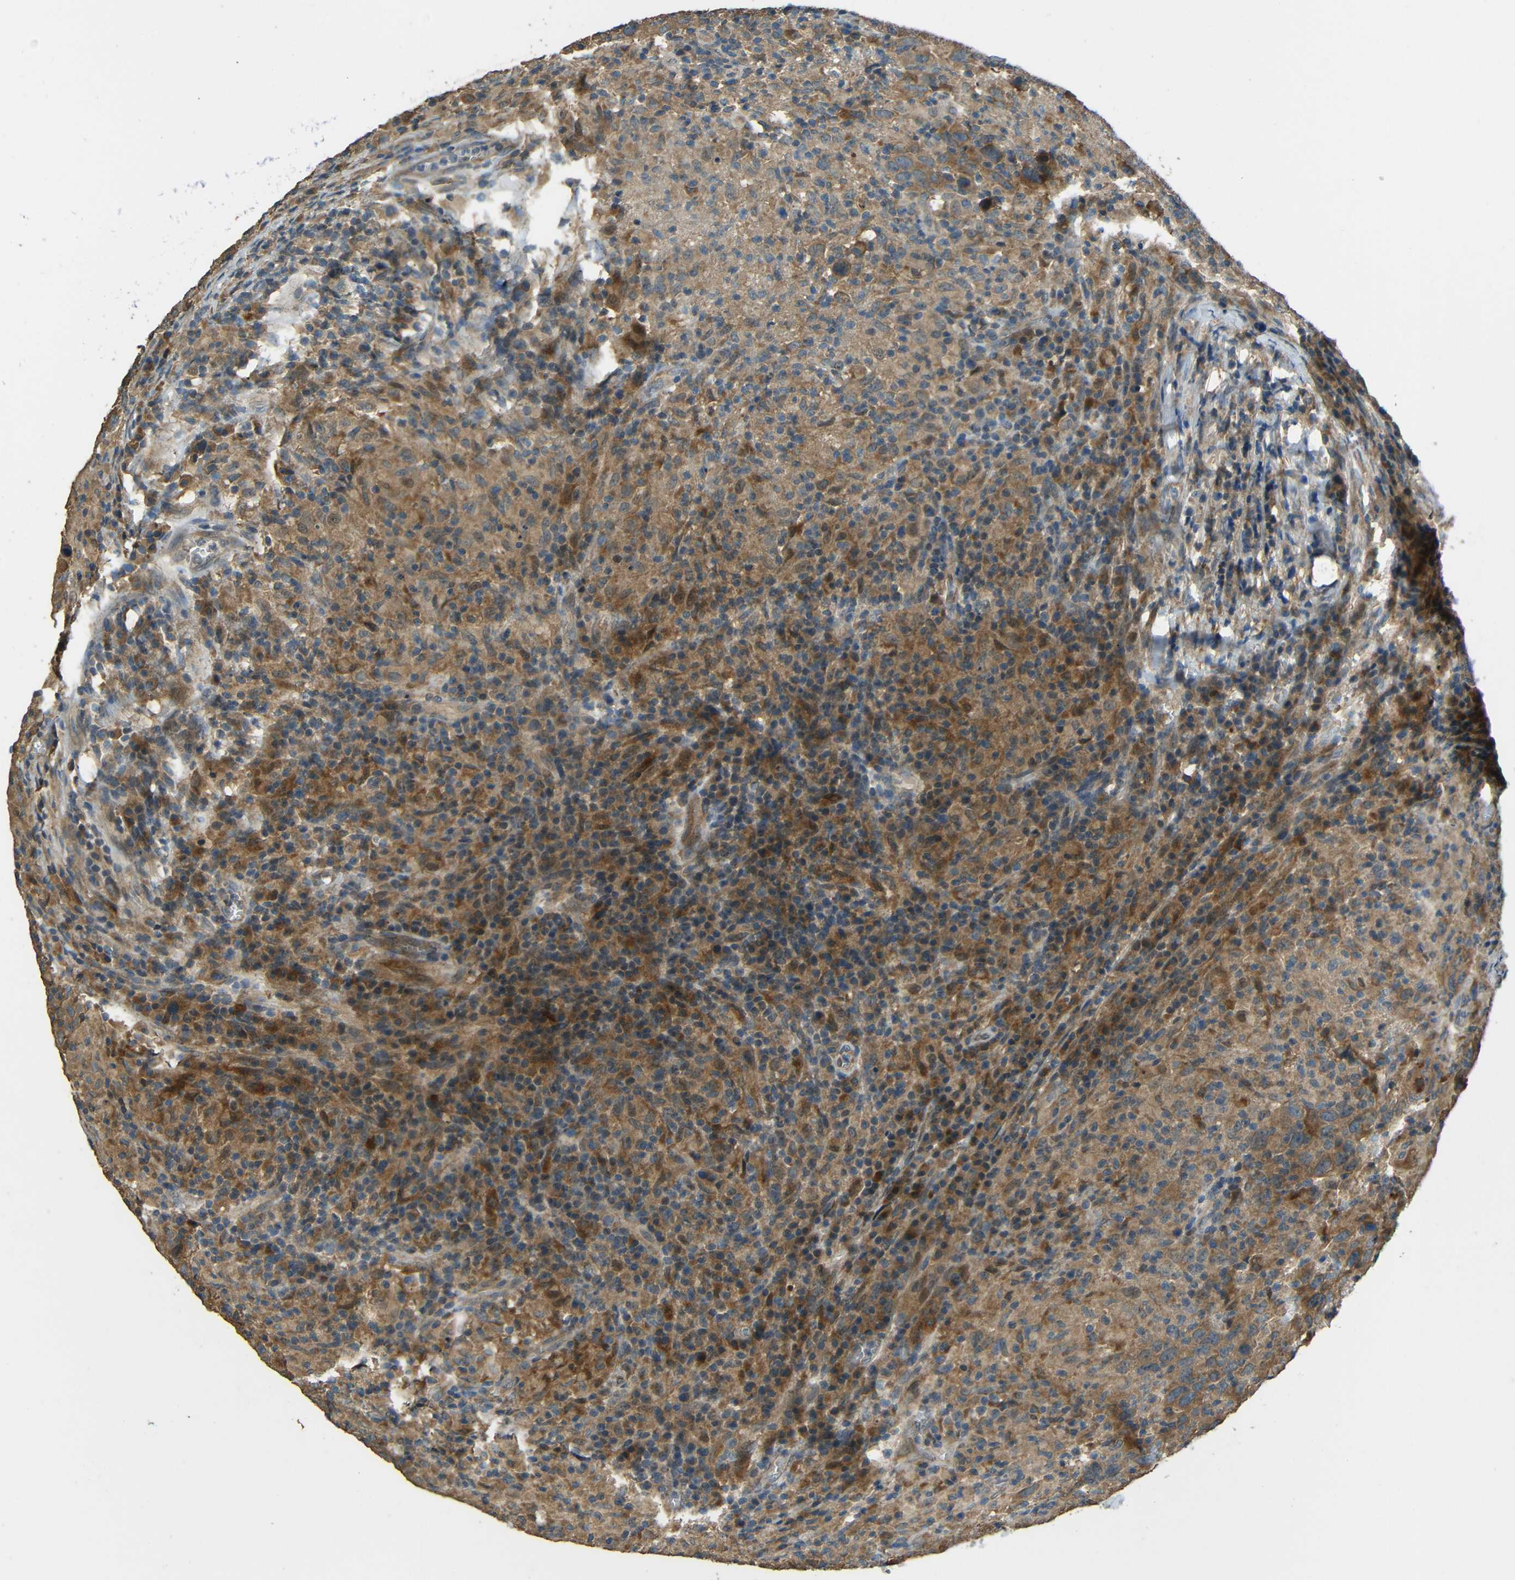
{"staining": {"intensity": "moderate", "quantity": ">75%", "location": "cytoplasmic/membranous"}, "tissue": "head and neck cancer", "cell_type": "Tumor cells", "image_type": "cancer", "snomed": [{"axis": "morphology", "description": "Adenocarcinoma, NOS"}, {"axis": "topography", "description": "Salivary gland"}, {"axis": "topography", "description": "Head-Neck"}], "caption": "Immunohistochemistry micrograph of neoplastic tissue: human head and neck cancer (adenocarcinoma) stained using IHC reveals medium levels of moderate protein expression localized specifically in the cytoplasmic/membranous of tumor cells, appearing as a cytoplasmic/membranous brown color.", "gene": "ACACA", "patient": {"sex": "female", "age": 65}}